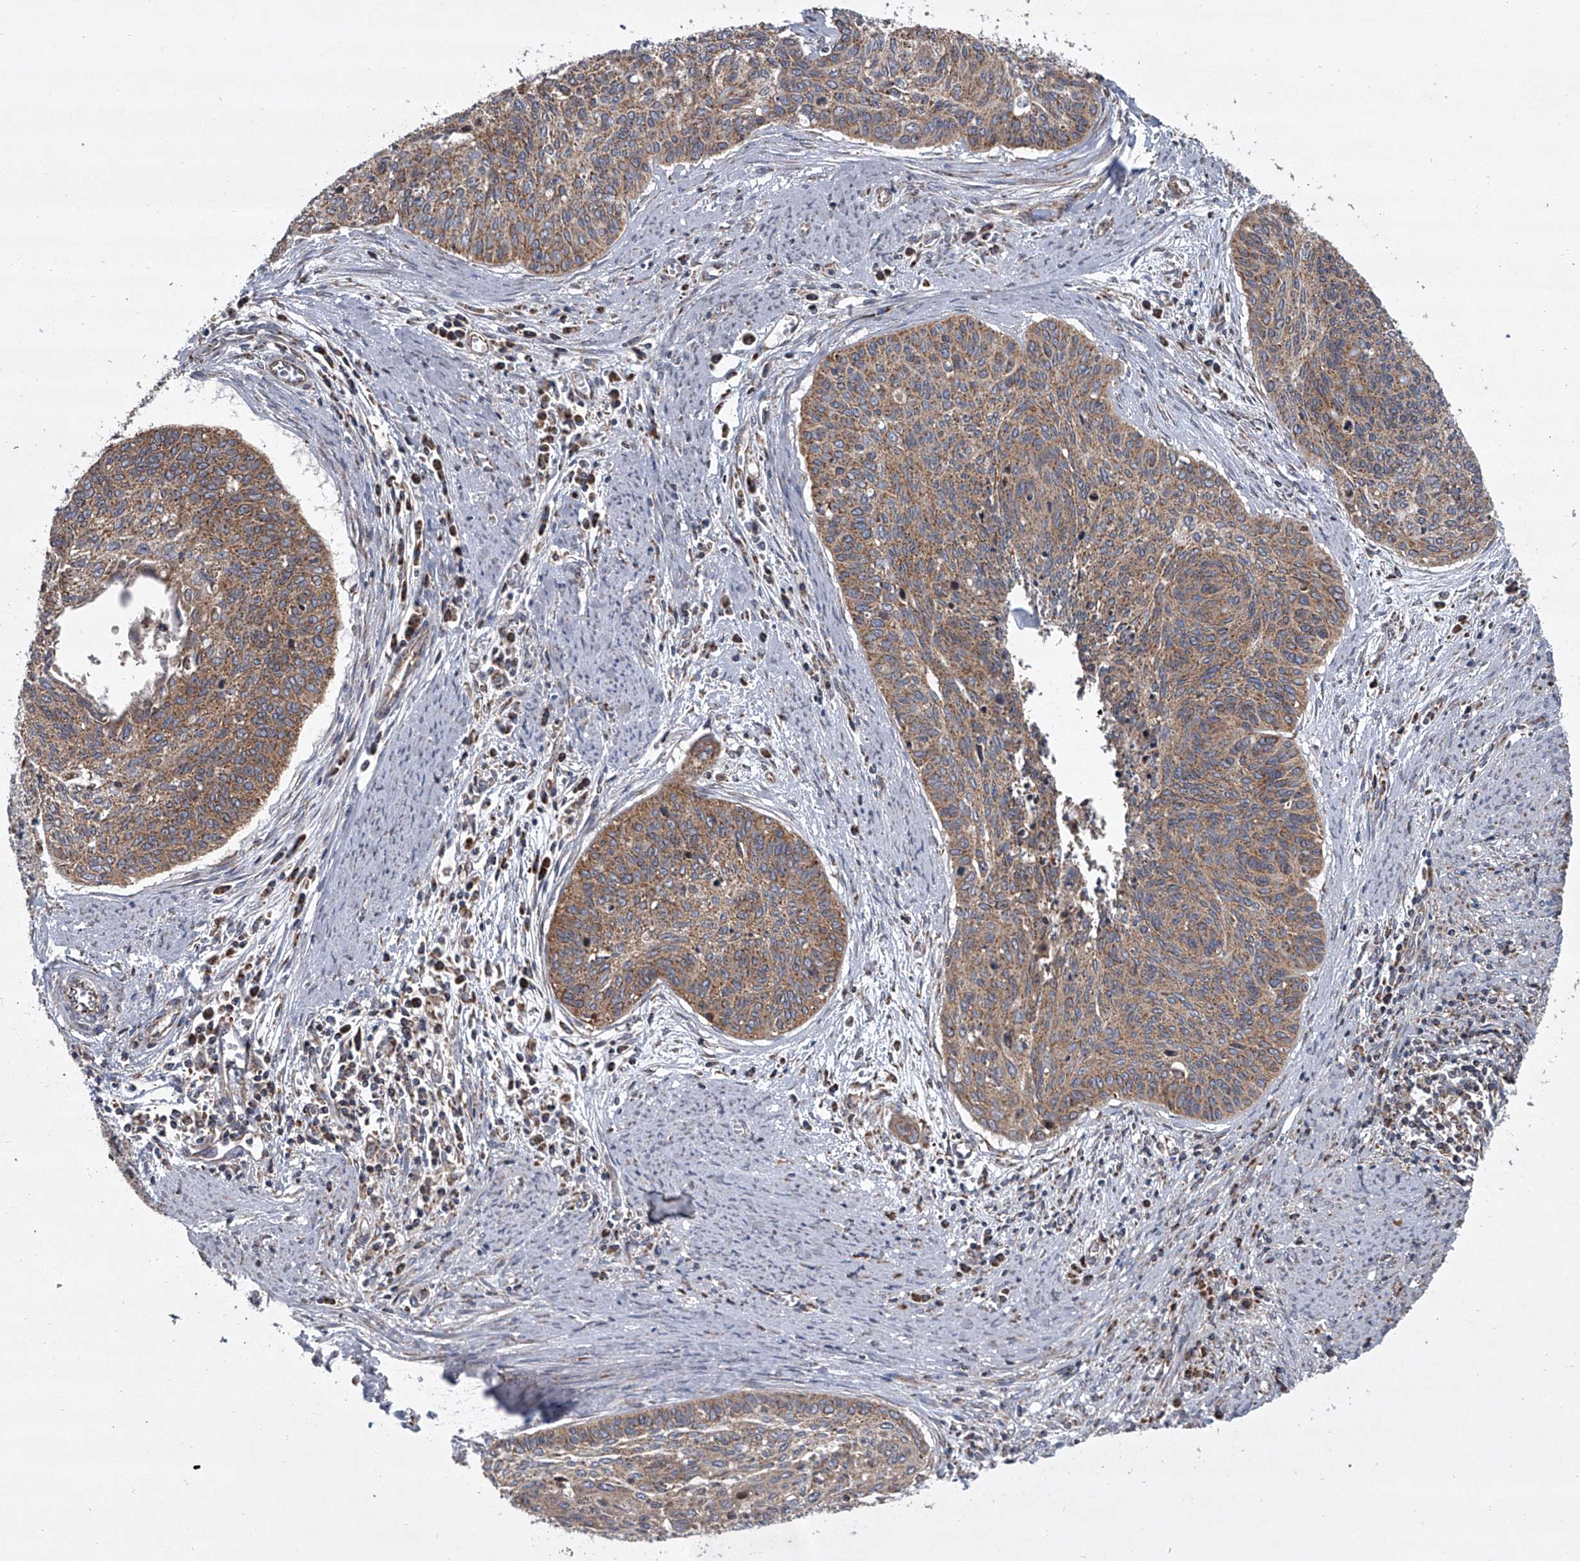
{"staining": {"intensity": "moderate", "quantity": ">75%", "location": "cytoplasmic/membranous"}, "tissue": "cervical cancer", "cell_type": "Tumor cells", "image_type": "cancer", "snomed": [{"axis": "morphology", "description": "Squamous cell carcinoma, NOS"}, {"axis": "topography", "description": "Cervix"}], "caption": "High-power microscopy captured an IHC photomicrograph of cervical cancer, revealing moderate cytoplasmic/membranous positivity in approximately >75% of tumor cells.", "gene": "ZC3H15", "patient": {"sex": "female", "age": 55}}